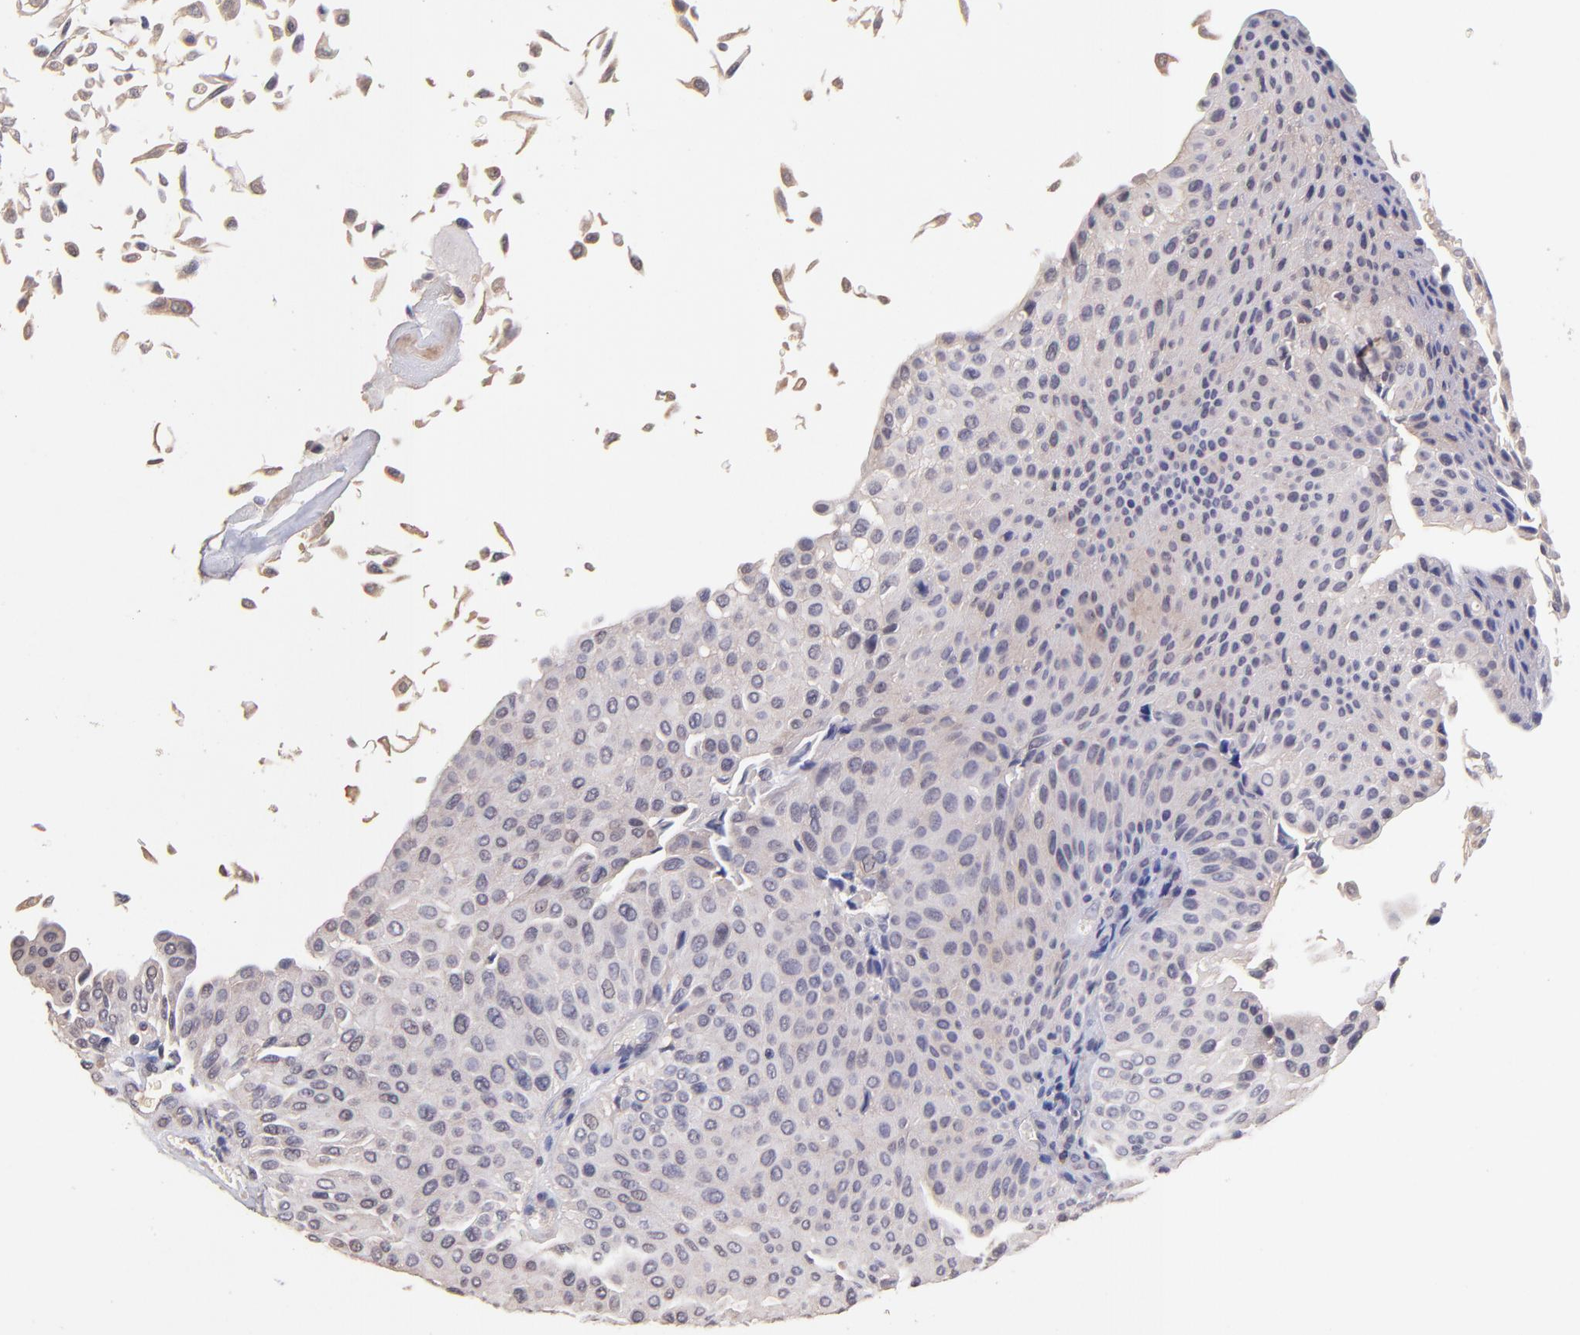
{"staining": {"intensity": "negative", "quantity": "none", "location": "none"}, "tissue": "urothelial cancer", "cell_type": "Tumor cells", "image_type": "cancer", "snomed": [{"axis": "morphology", "description": "Urothelial carcinoma, Low grade"}, {"axis": "topography", "description": "Urinary bladder"}], "caption": "Tumor cells show no significant protein staining in urothelial cancer.", "gene": "RNASEL", "patient": {"sex": "male", "age": 64}}